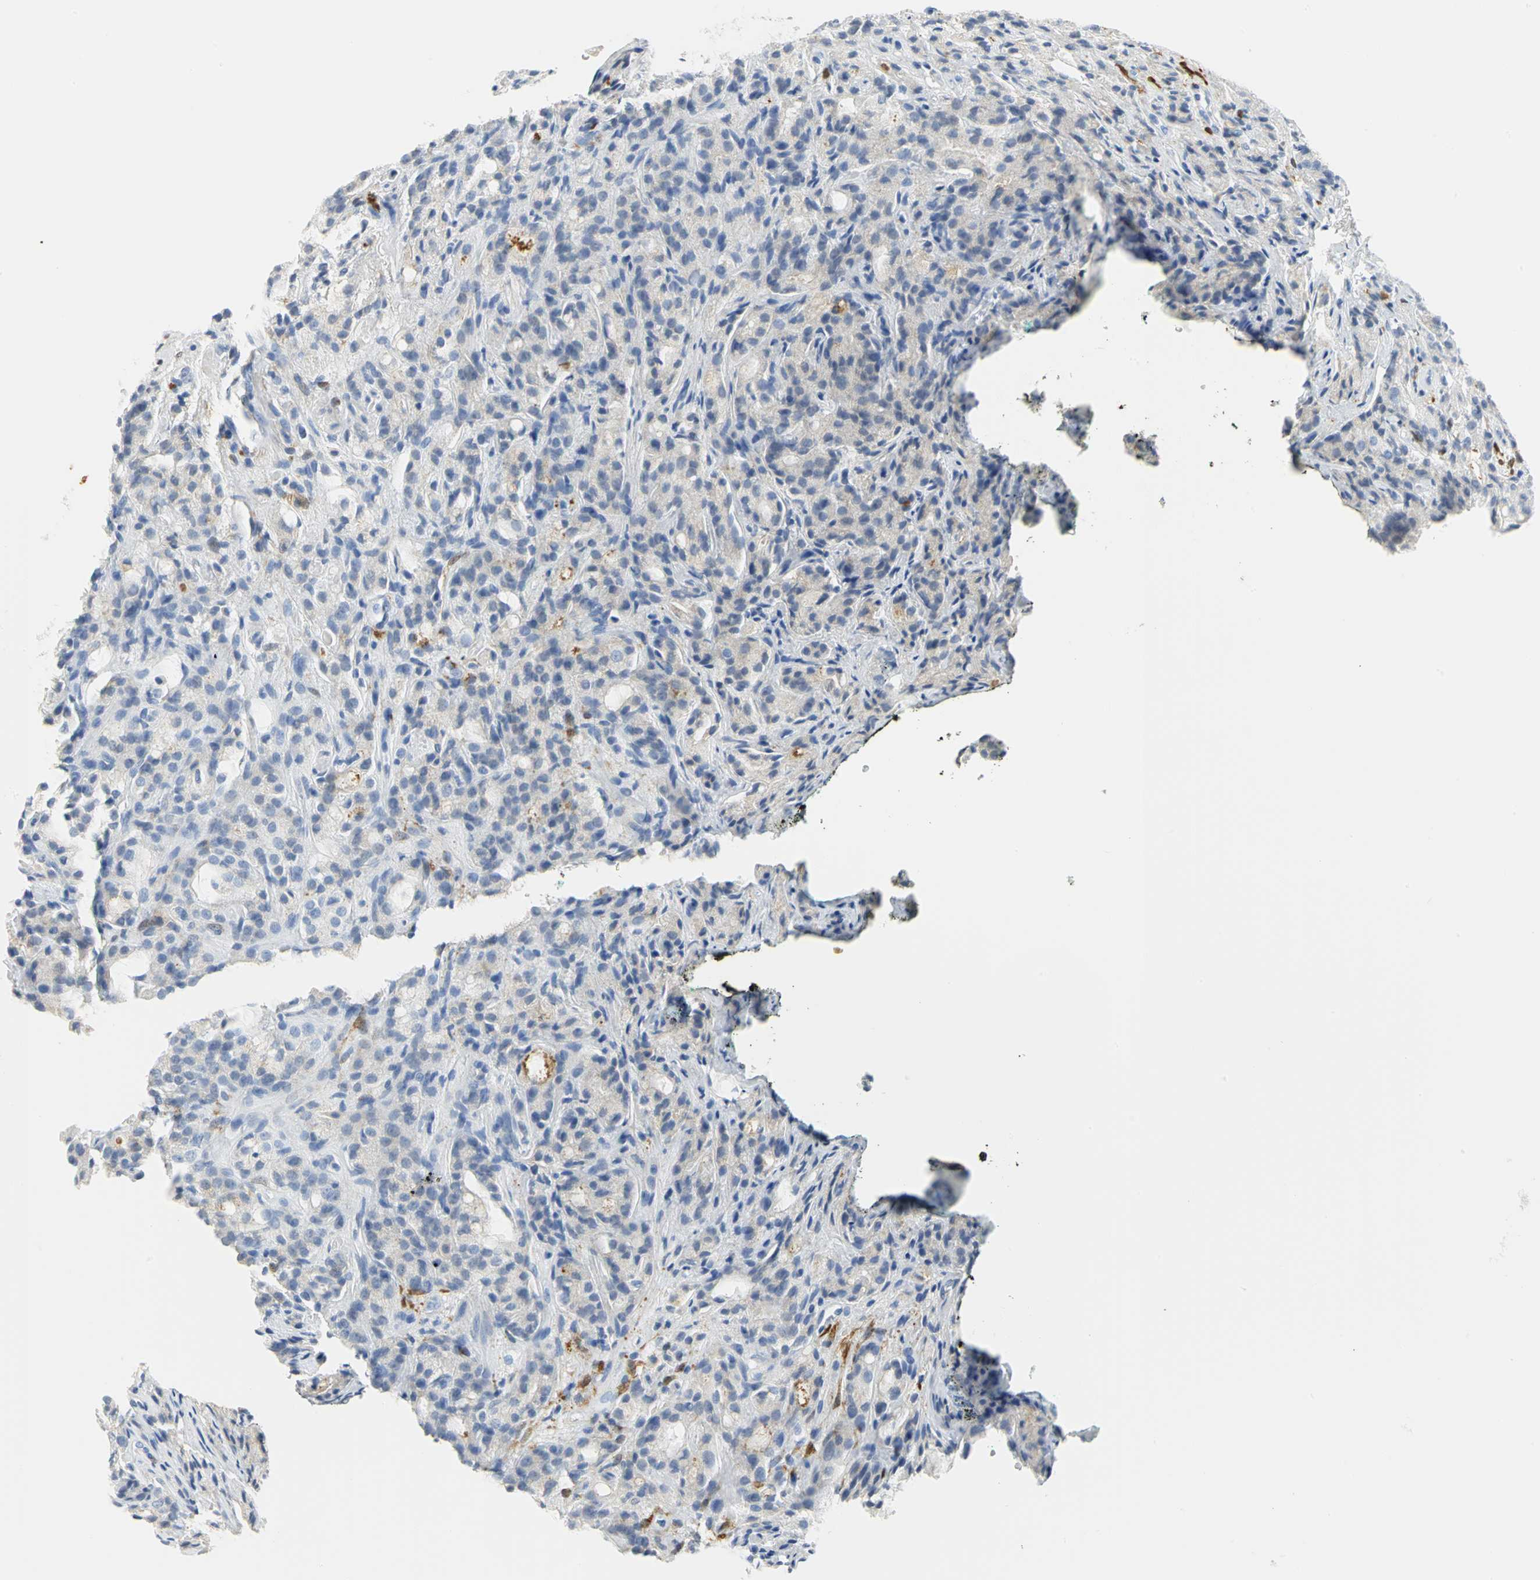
{"staining": {"intensity": "weak", "quantity": "<25%", "location": "cytoplasmic/membranous"}, "tissue": "prostate cancer", "cell_type": "Tumor cells", "image_type": "cancer", "snomed": [{"axis": "morphology", "description": "Adenocarcinoma, High grade"}, {"axis": "topography", "description": "Prostate"}], "caption": "IHC of human prostate adenocarcinoma (high-grade) shows no staining in tumor cells.", "gene": "CA3", "patient": {"sex": "male", "age": 72}}